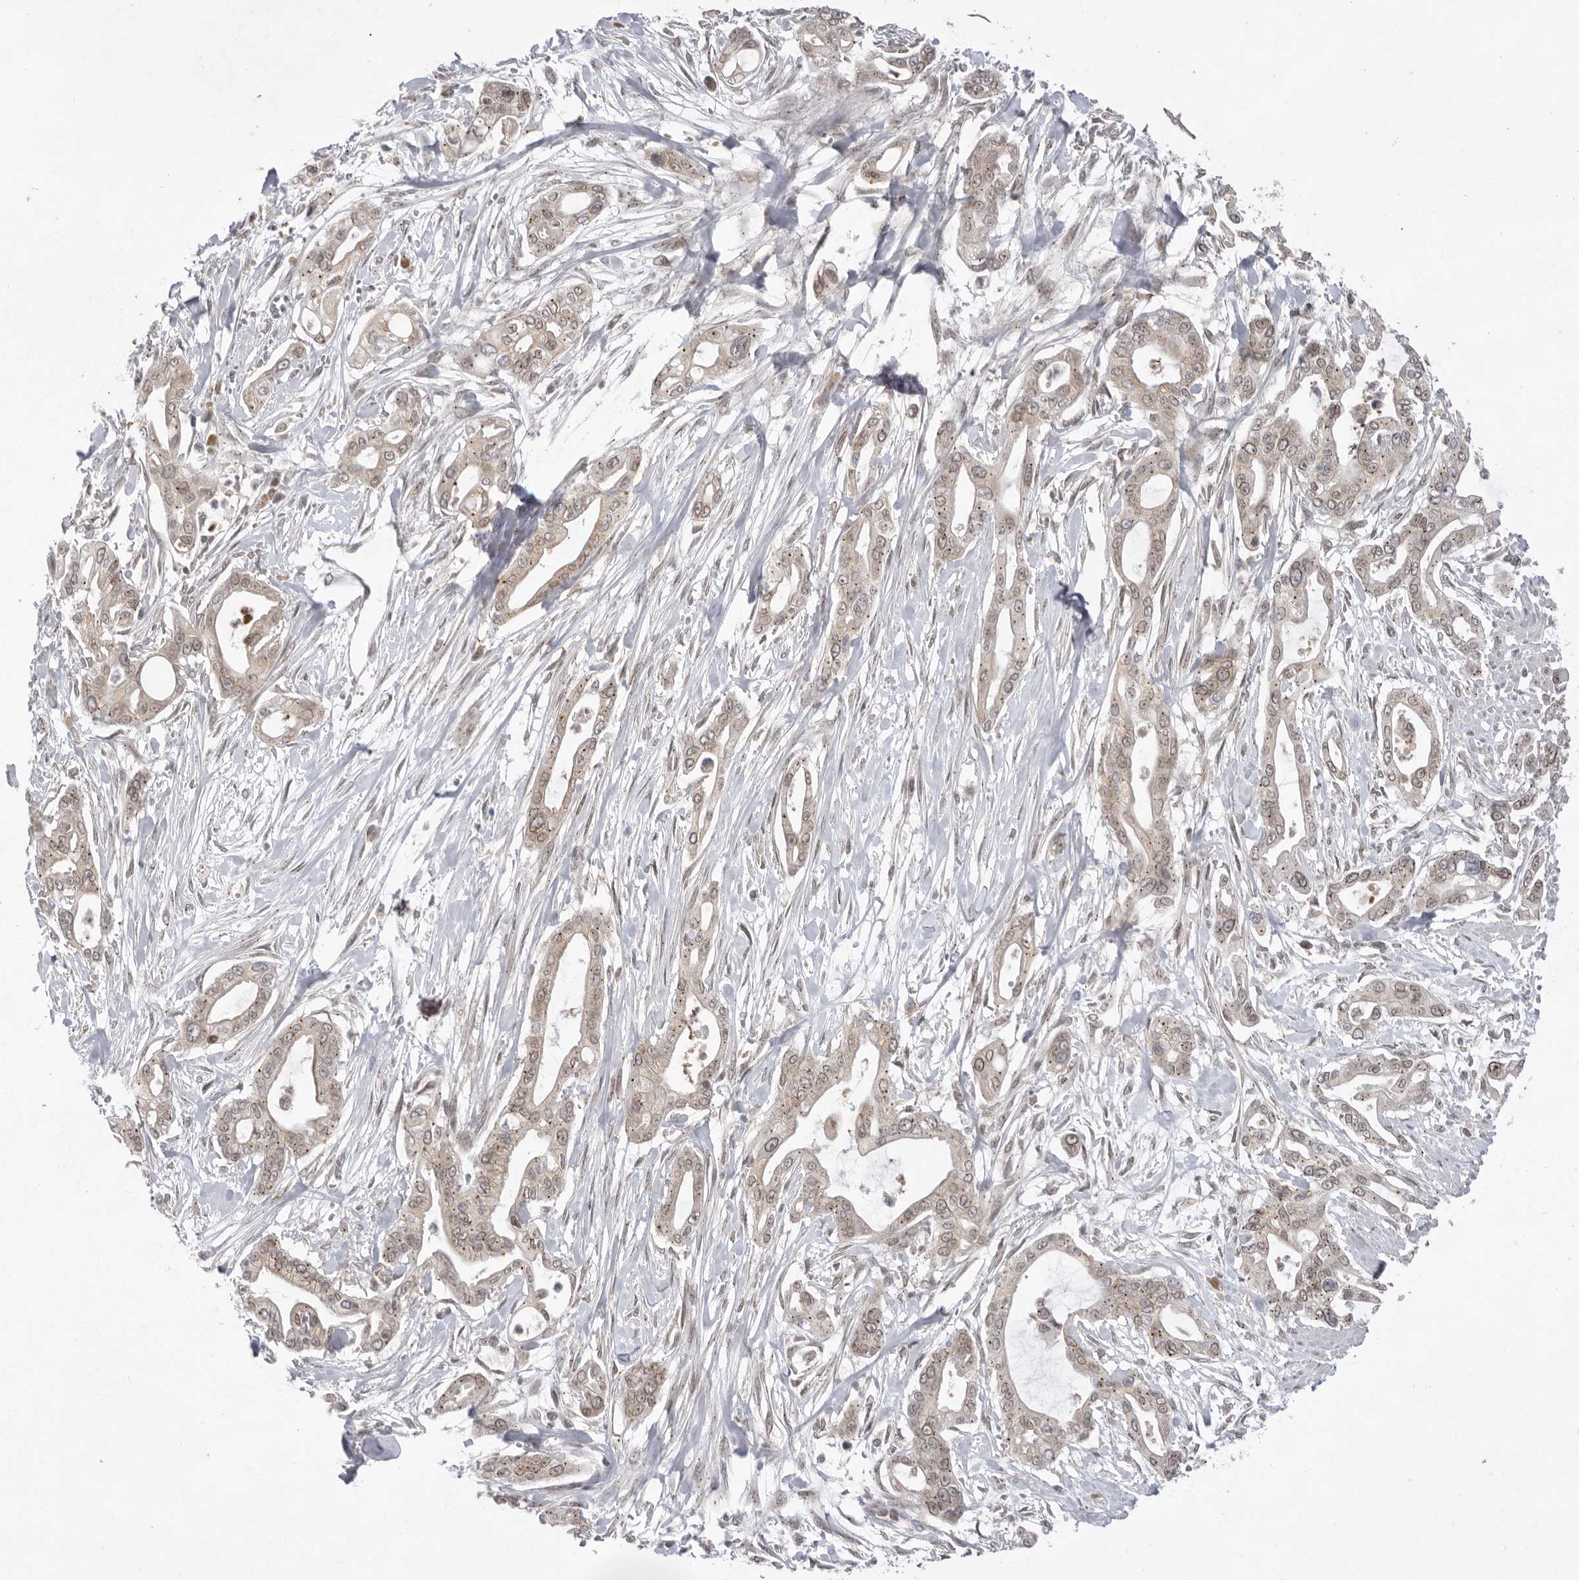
{"staining": {"intensity": "weak", "quantity": "25%-75%", "location": "cytoplasmic/membranous,nuclear"}, "tissue": "pancreatic cancer", "cell_type": "Tumor cells", "image_type": "cancer", "snomed": [{"axis": "morphology", "description": "Adenocarcinoma, NOS"}, {"axis": "topography", "description": "Pancreas"}], "caption": "An immunohistochemistry (IHC) histopathology image of tumor tissue is shown. Protein staining in brown shows weak cytoplasmic/membranous and nuclear positivity in pancreatic cancer within tumor cells. (DAB (3,3'-diaminobenzidine) IHC, brown staining for protein, blue staining for nuclei).", "gene": "TLR3", "patient": {"sex": "male", "age": 68}}